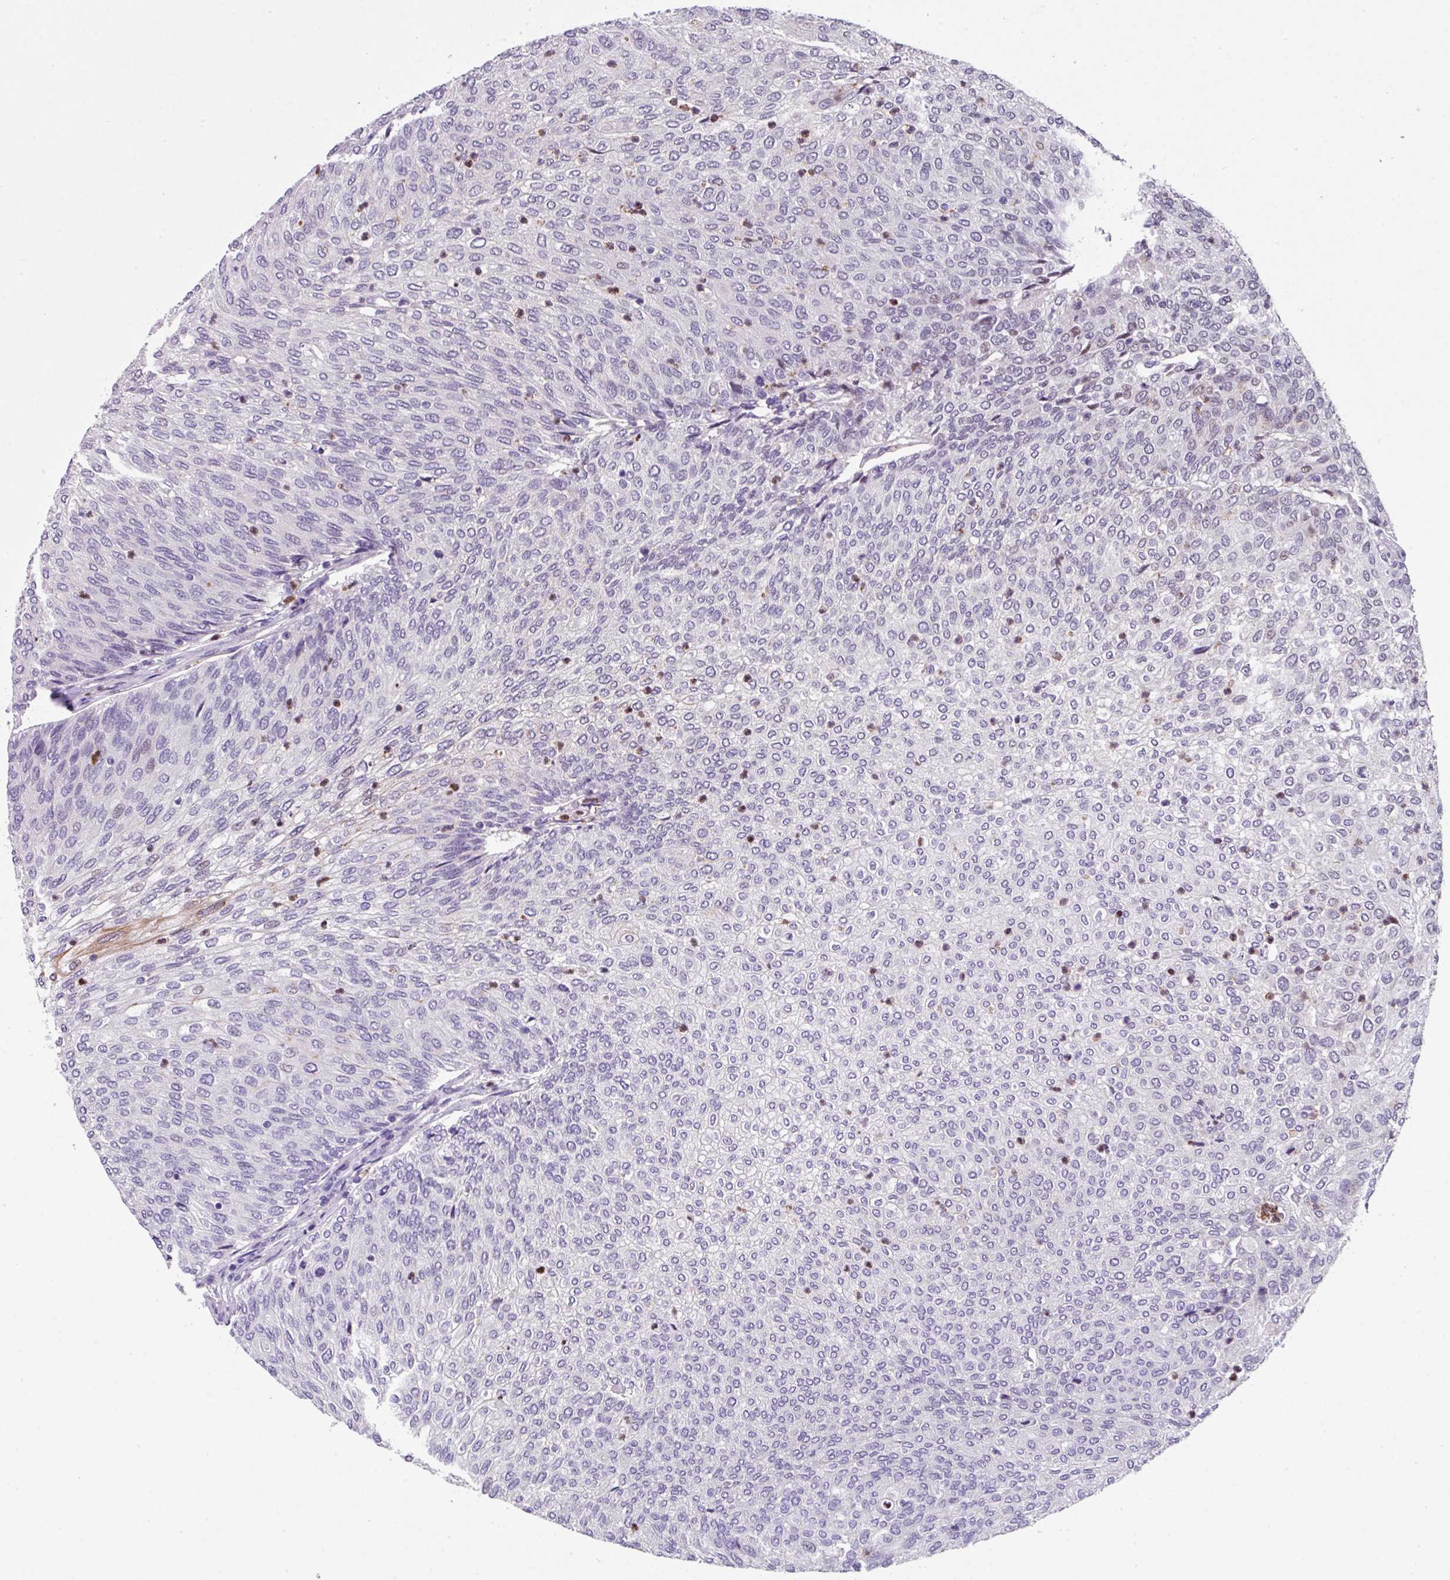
{"staining": {"intensity": "negative", "quantity": "none", "location": "none"}, "tissue": "urothelial cancer", "cell_type": "Tumor cells", "image_type": "cancer", "snomed": [{"axis": "morphology", "description": "Urothelial carcinoma, Low grade"}, {"axis": "topography", "description": "Urinary bladder"}], "caption": "The immunohistochemistry (IHC) micrograph has no significant staining in tumor cells of urothelial cancer tissue.", "gene": "ZFP3", "patient": {"sex": "female", "age": 79}}